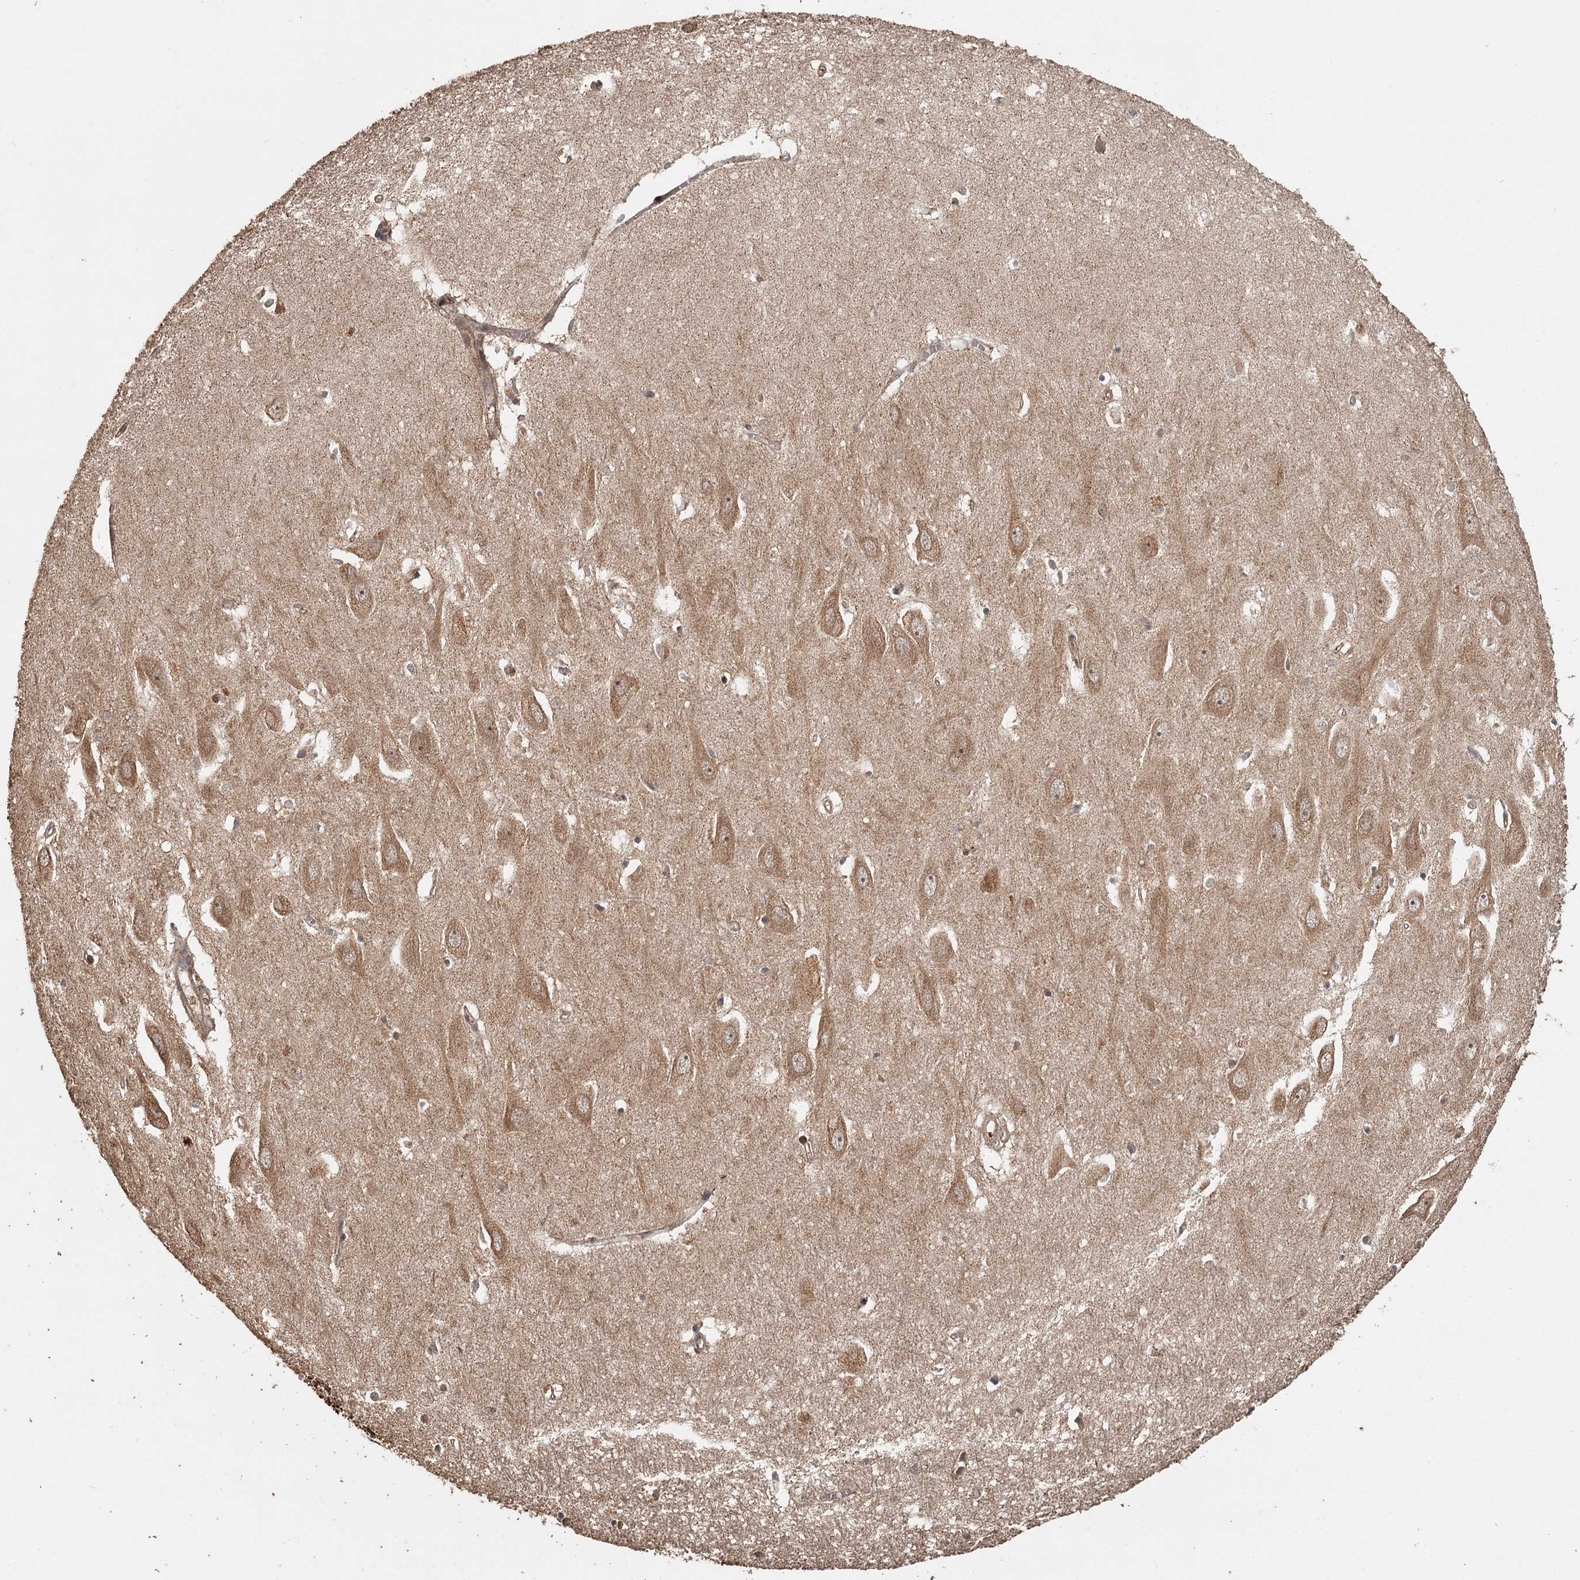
{"staining": {"intensity": "moderate", "quantity": "<25%", "location": "cytoplasmic/membranous"}, "tissue": "hippocampus", "cell_type": "Glial cells", "image_type": "normal", "snomed": [{"axis": "morphology", "description": "Normal tissue, NOS"}, {"axis": "topography", "description": "Hippocampus"}], "caption": "Hippocampus stained with DAB (3,3'-diaminobenzidine) immunohistochemistry (IHC) shows low levels of moderate cytoplasmic/membranous staining in about <25% of glial cells. (Brightfield microscopy of DAB IHC at high magnification).", "gene": "FAXC", "patient": {"sex": "female", "age": 64}}